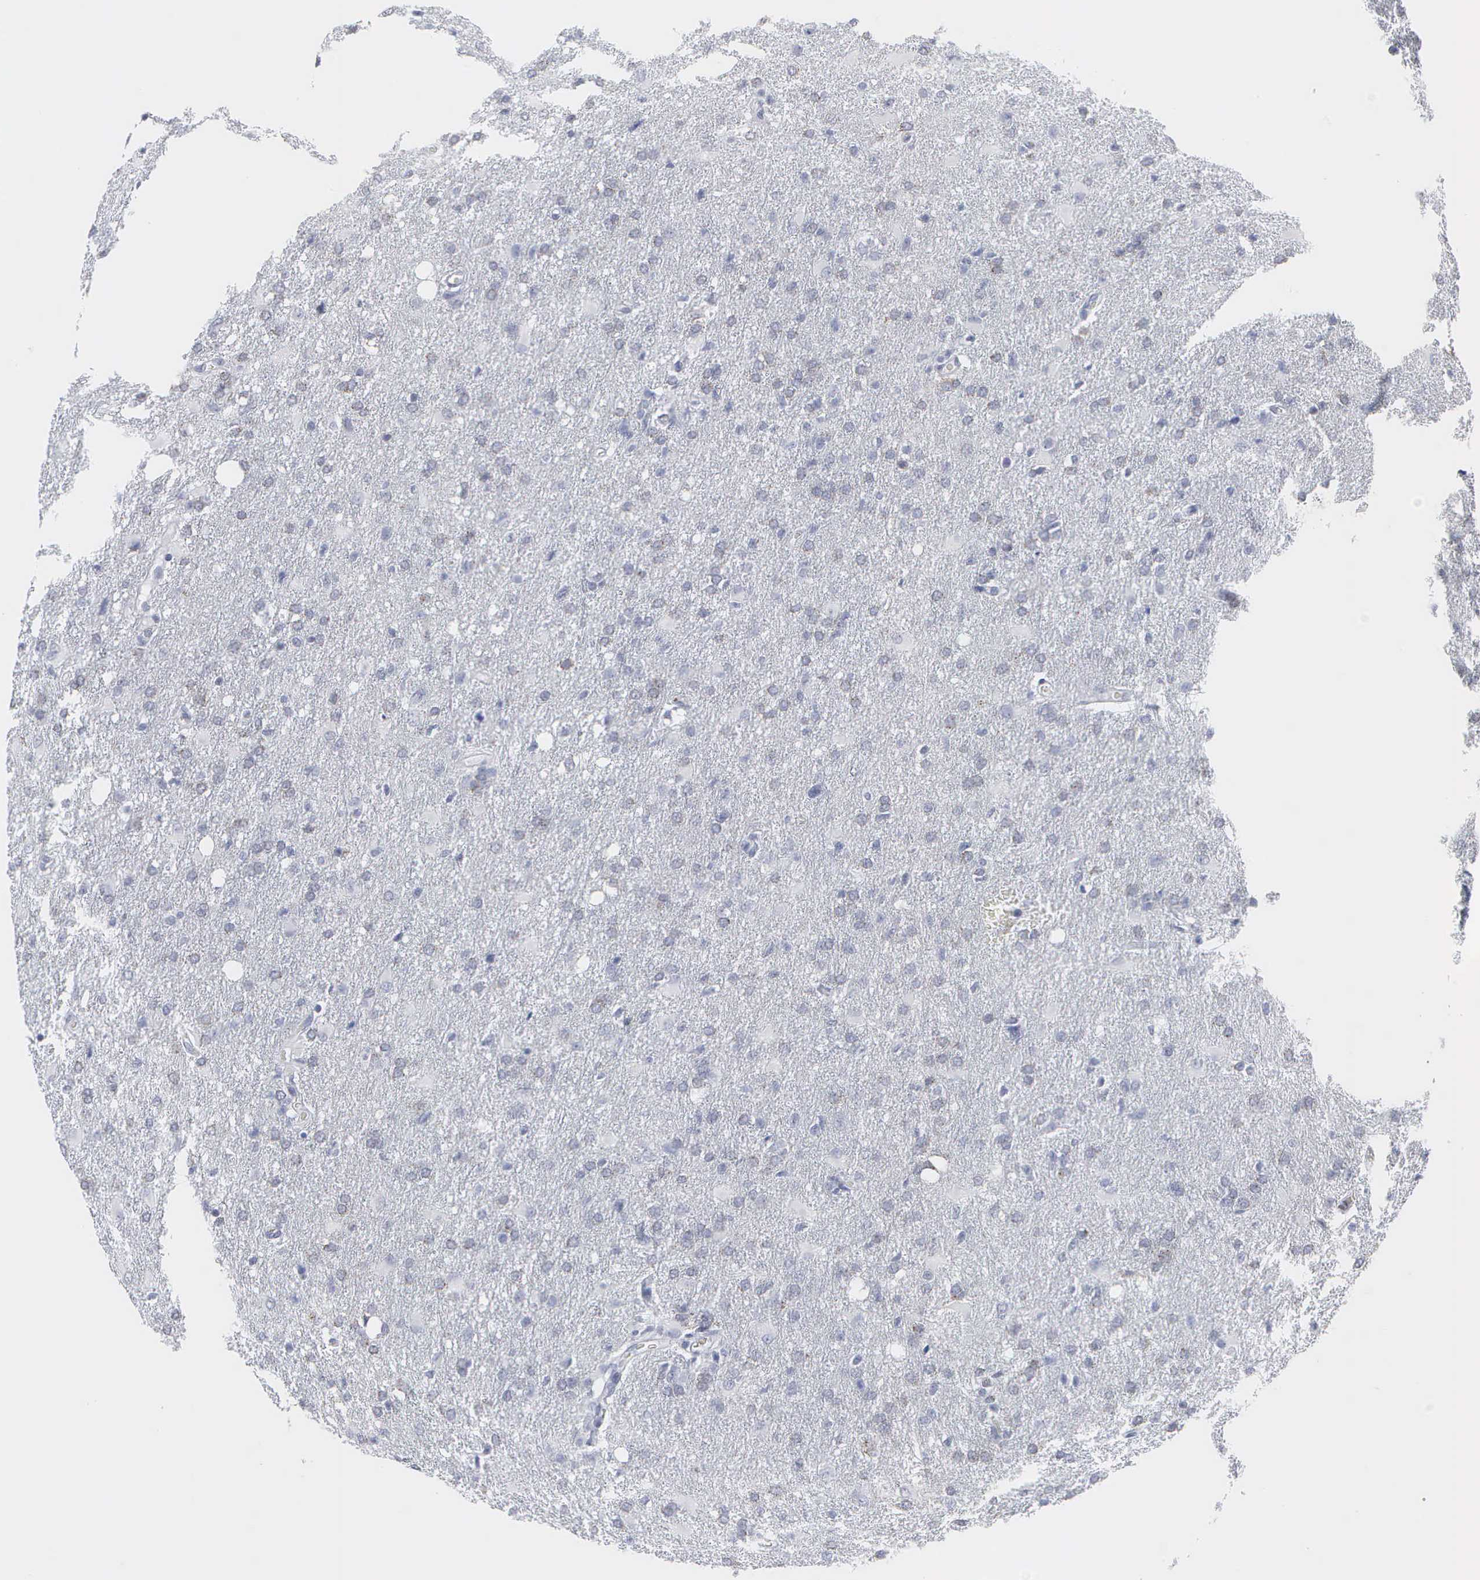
{"staining": {"intensity": "negative", "quantity": "none", "location": "none"}, "tissue": "glioma", "cell_type": "Tumor cells", "image_type": "cancer", "snomed": [{"axis": "morphology", "description": "Glioma, malignant, High grade"}, {"axis": "topography", "description": "Brain"}], "caption": "Malignant glioma (high-grade) stained for a protein using immunohistochemistry (IHC) demonstrates no positivity tumor cells.", "gene": "SPIN3", "patient": {"sex": "male", "age": 68}}